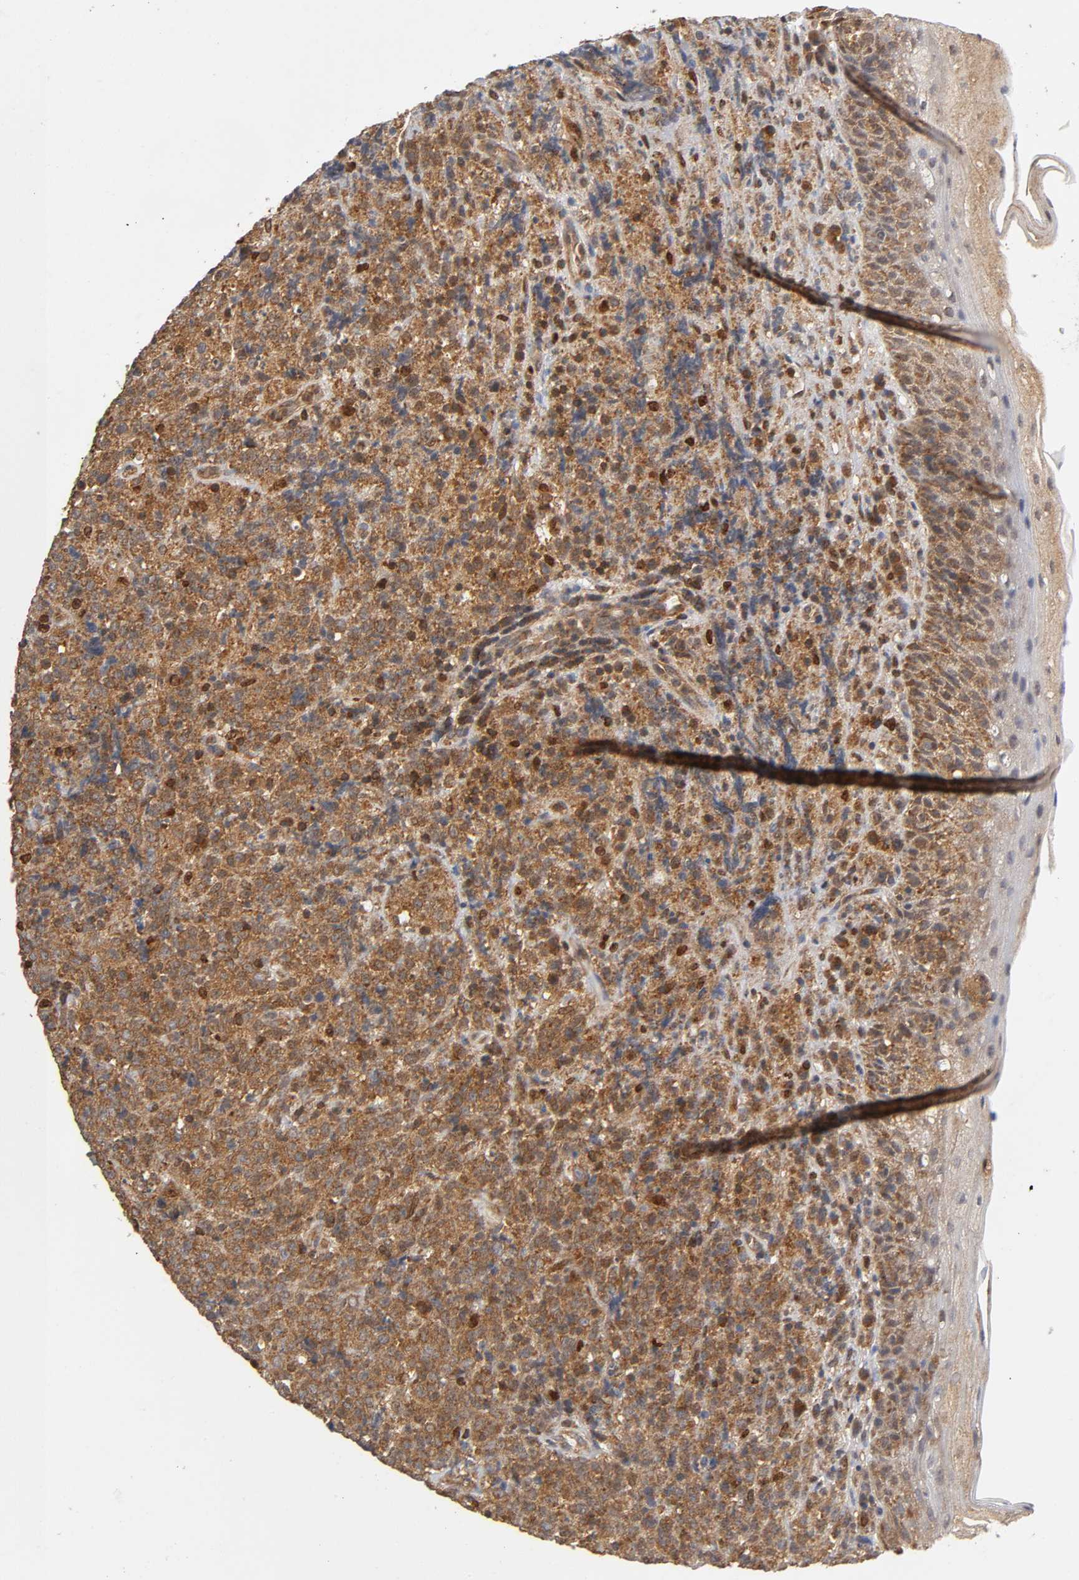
{"staining": {"intensity": "strong", "quantity": ">75%", "location": "cytoplasmic/membranous"}, "tissue": "lymphoma", "cell_type": "Tumor cells", "image_type": "cancer", "snomed": [{"axis": "morphology", "description": "Malignant lymphoma, non-Hodgkin's type, High grade"}, {"axis": "topography", "description": "Tonsil"}], "caption": "Immunohistochemical staining of lymphoma reveals strong cytoplasmic/membranous protein expression in about >75% of tumor cells.", "gene": "PAFAH1B1", "patient": {"sex": "female", "age": 36}}